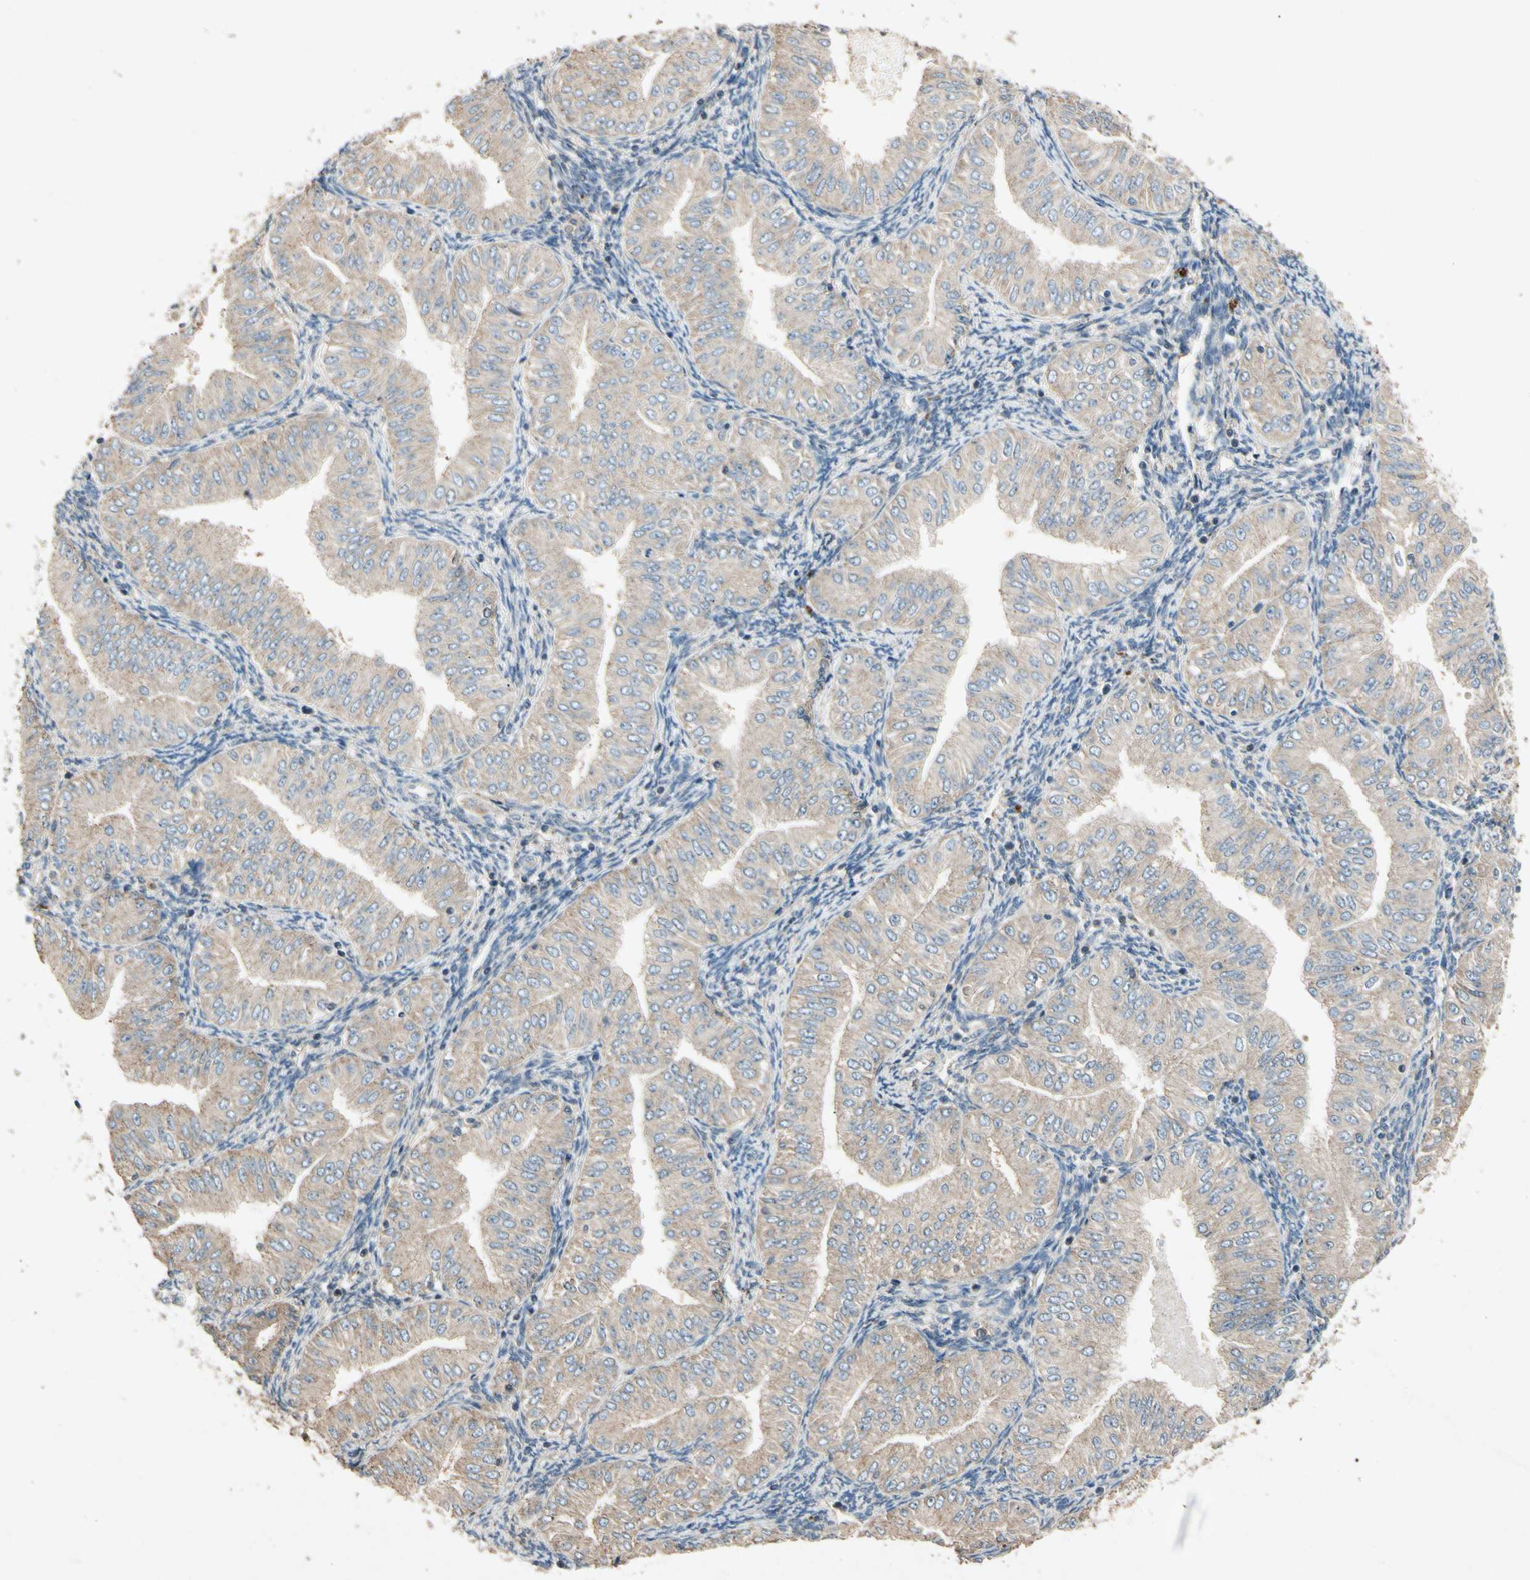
{"staining": {"intensity": "weak", "quantity": ">75%", "location": "cytoplasmic/membranous"}, "tissue": "endometrial cancer", "cell_type": "Tumor cells", "image_type": "cancer", "snomed": [{"axis": "morphology", "description": "Normal tissue, NOS"}, {"axis": "morphology", "description": "Adenocarcinoma, NOS"}, {"axis": "topography", "description": "Endometrium"}], "caption": "Approximately >75% of tumor cells in human adenocarcinoma (endometrial) reveal weak cytoplasmic/membranous protein positivity as visualized by brown immunohistochemical staining.", "gene": "GPLD1", "patient": {"sex": "female", "age": 53}}